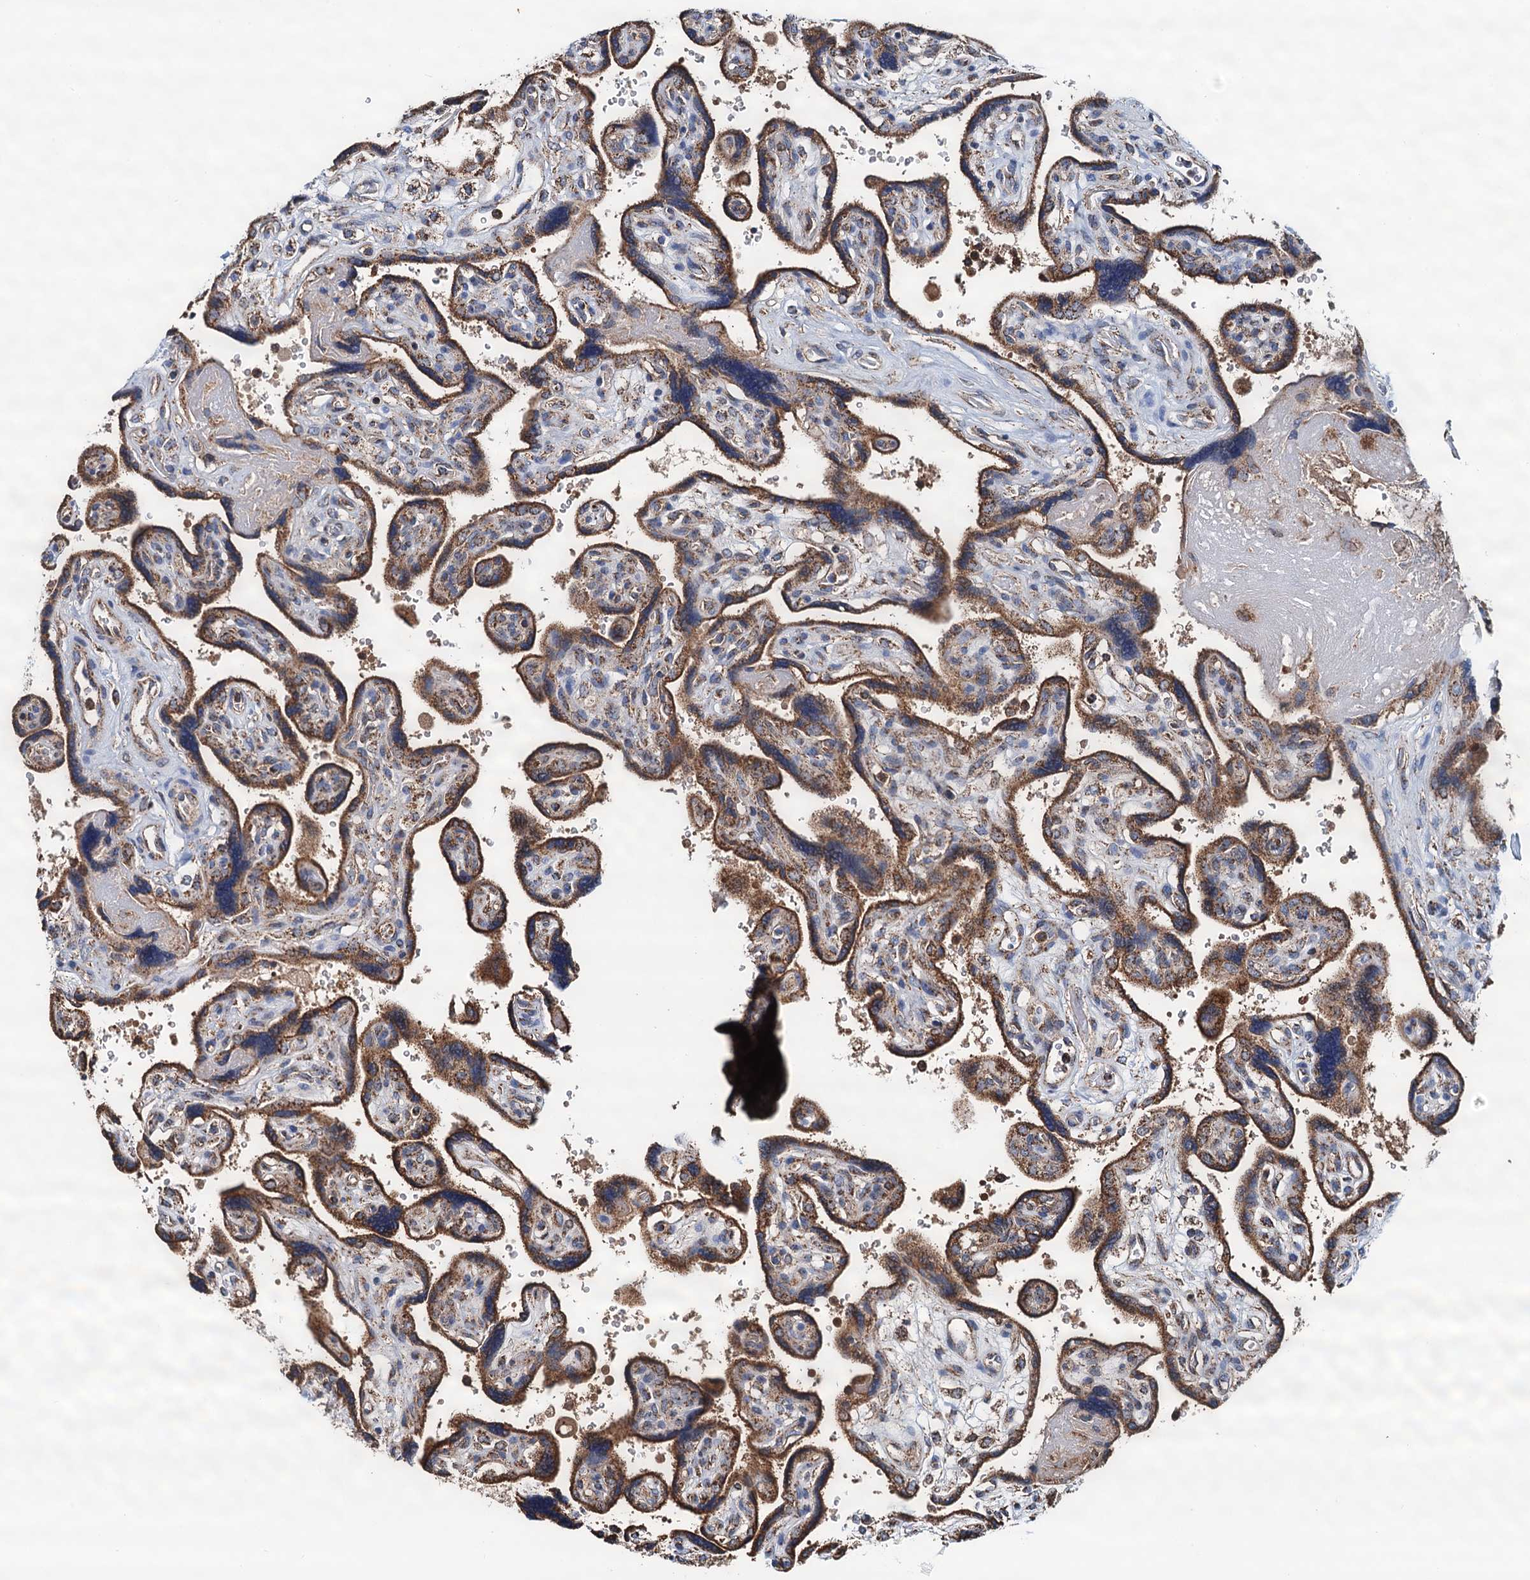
{"staining": {"intensity": "strong", "quantity": ">75%", "location": "cytoplasmic/membranous"}, "tissue": "placenta", "cell_type": "Trophoblastic cells", "image_type": "normal", "snomed": [{"axis": "morphology", "description": "Normal tissue, NOS"}, {"axis": "topography", "description": "Placenta"}], "caption": "Immunohistochemistry image of unremarkable placenta: human placenta stained using immunohistochemistry demonstrates high levels of strong protein expression localized specifically in the cytoplasmic/membranous of trophoblastic cells, appearing as a cytoplasmic/membranous brown color.", "gene": "AAGAB", "patient": {"sex": "female", "age": 39}}